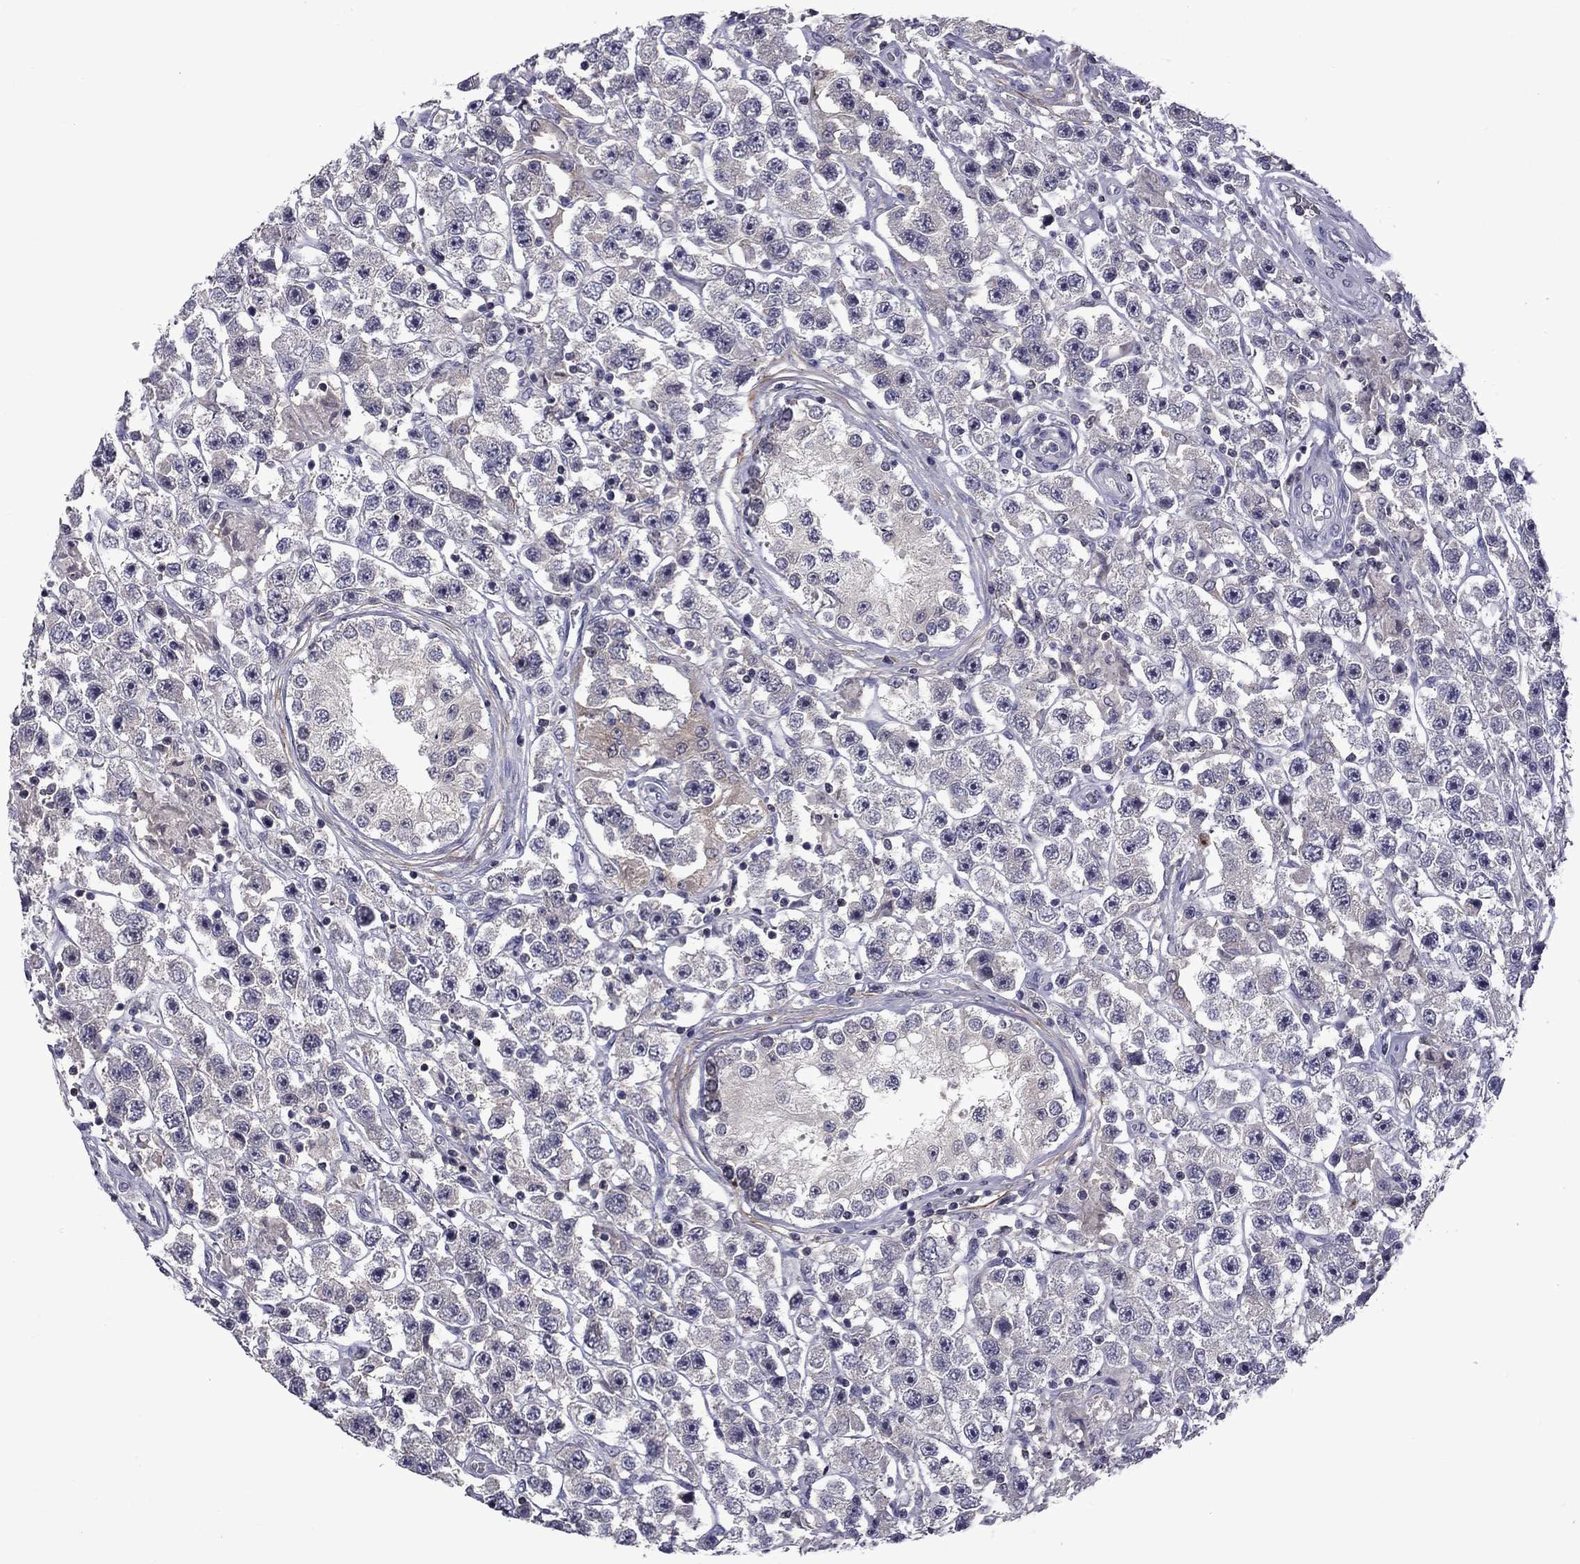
{"staining": {"intensity": "negative", "quantity": "none", "location": "none"}, "tissue": "testis cancer", "cell_type": "Tumor cells", "image_type": "cancer", "snomed": [{"axis": "morphology", "description": "Seminoma, NOS"}, {"axis": "topography", "description": "Testis"}], "caption": "A high-resolution image shows immunohistochemistry staining of testis cancer (seminoma), which shows no significant positivity in tumor cells.", "gene": "SNTA1", "patient": {"sex": "male", "age": 45}}